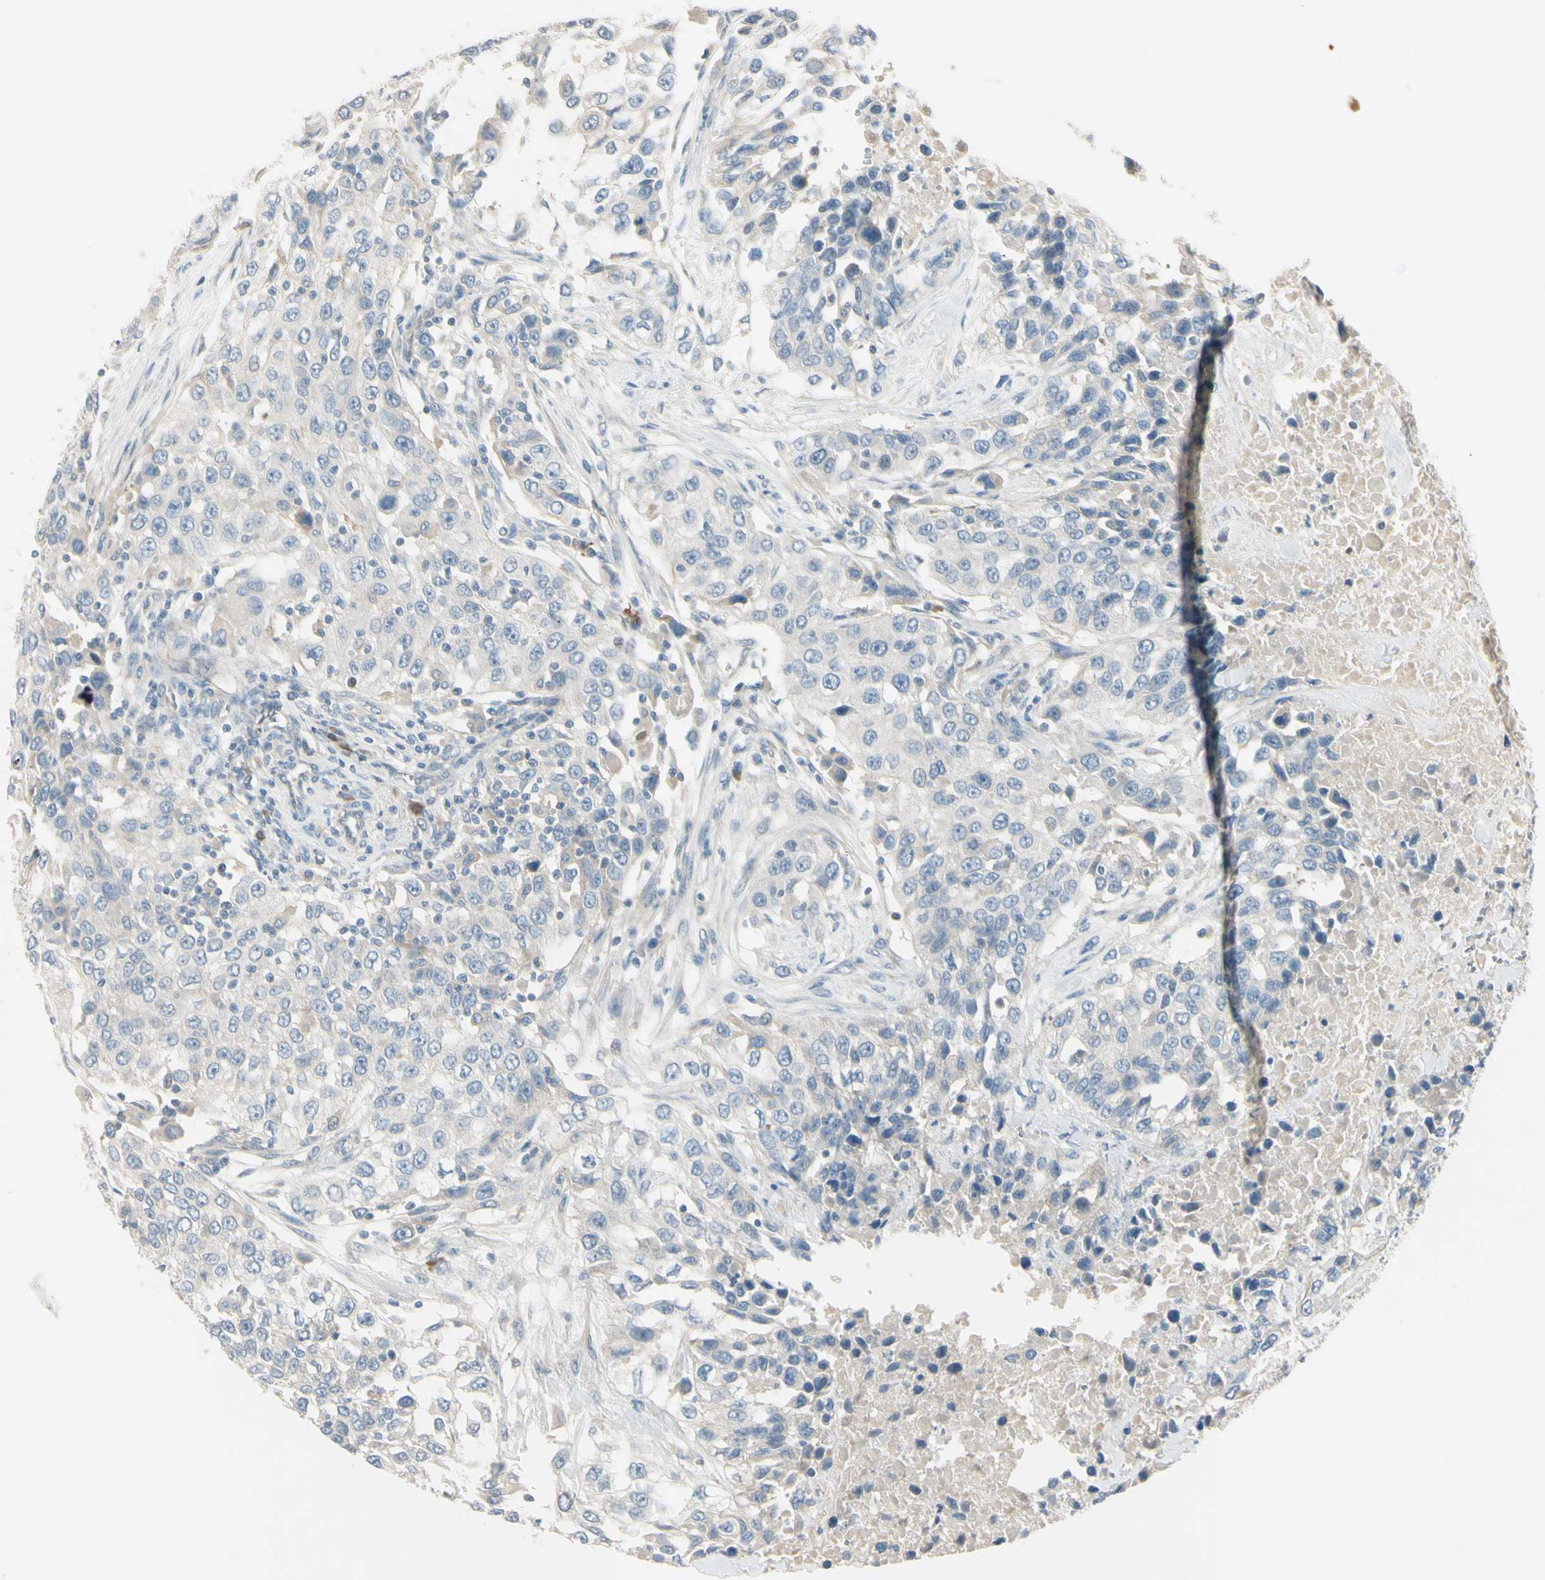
{"staining": {"intensity": "negative", "quantity": "none", "location": "none"}, "tissue": "urothelial cancer", "cell_type": "Tumor cells", "image_type": "cancer", "snomed": [{"axis": "morphology", "description": "Urothelial carcinoma, High grade"}, {"axis": "topography", "description": "Urinary bladder"}], "caption": "Human urothelial cancer stained for a protein using IHC displays no staining in tumor cells.", "gene": "AATK", "patient": {"sex": "female", "age": 80}}